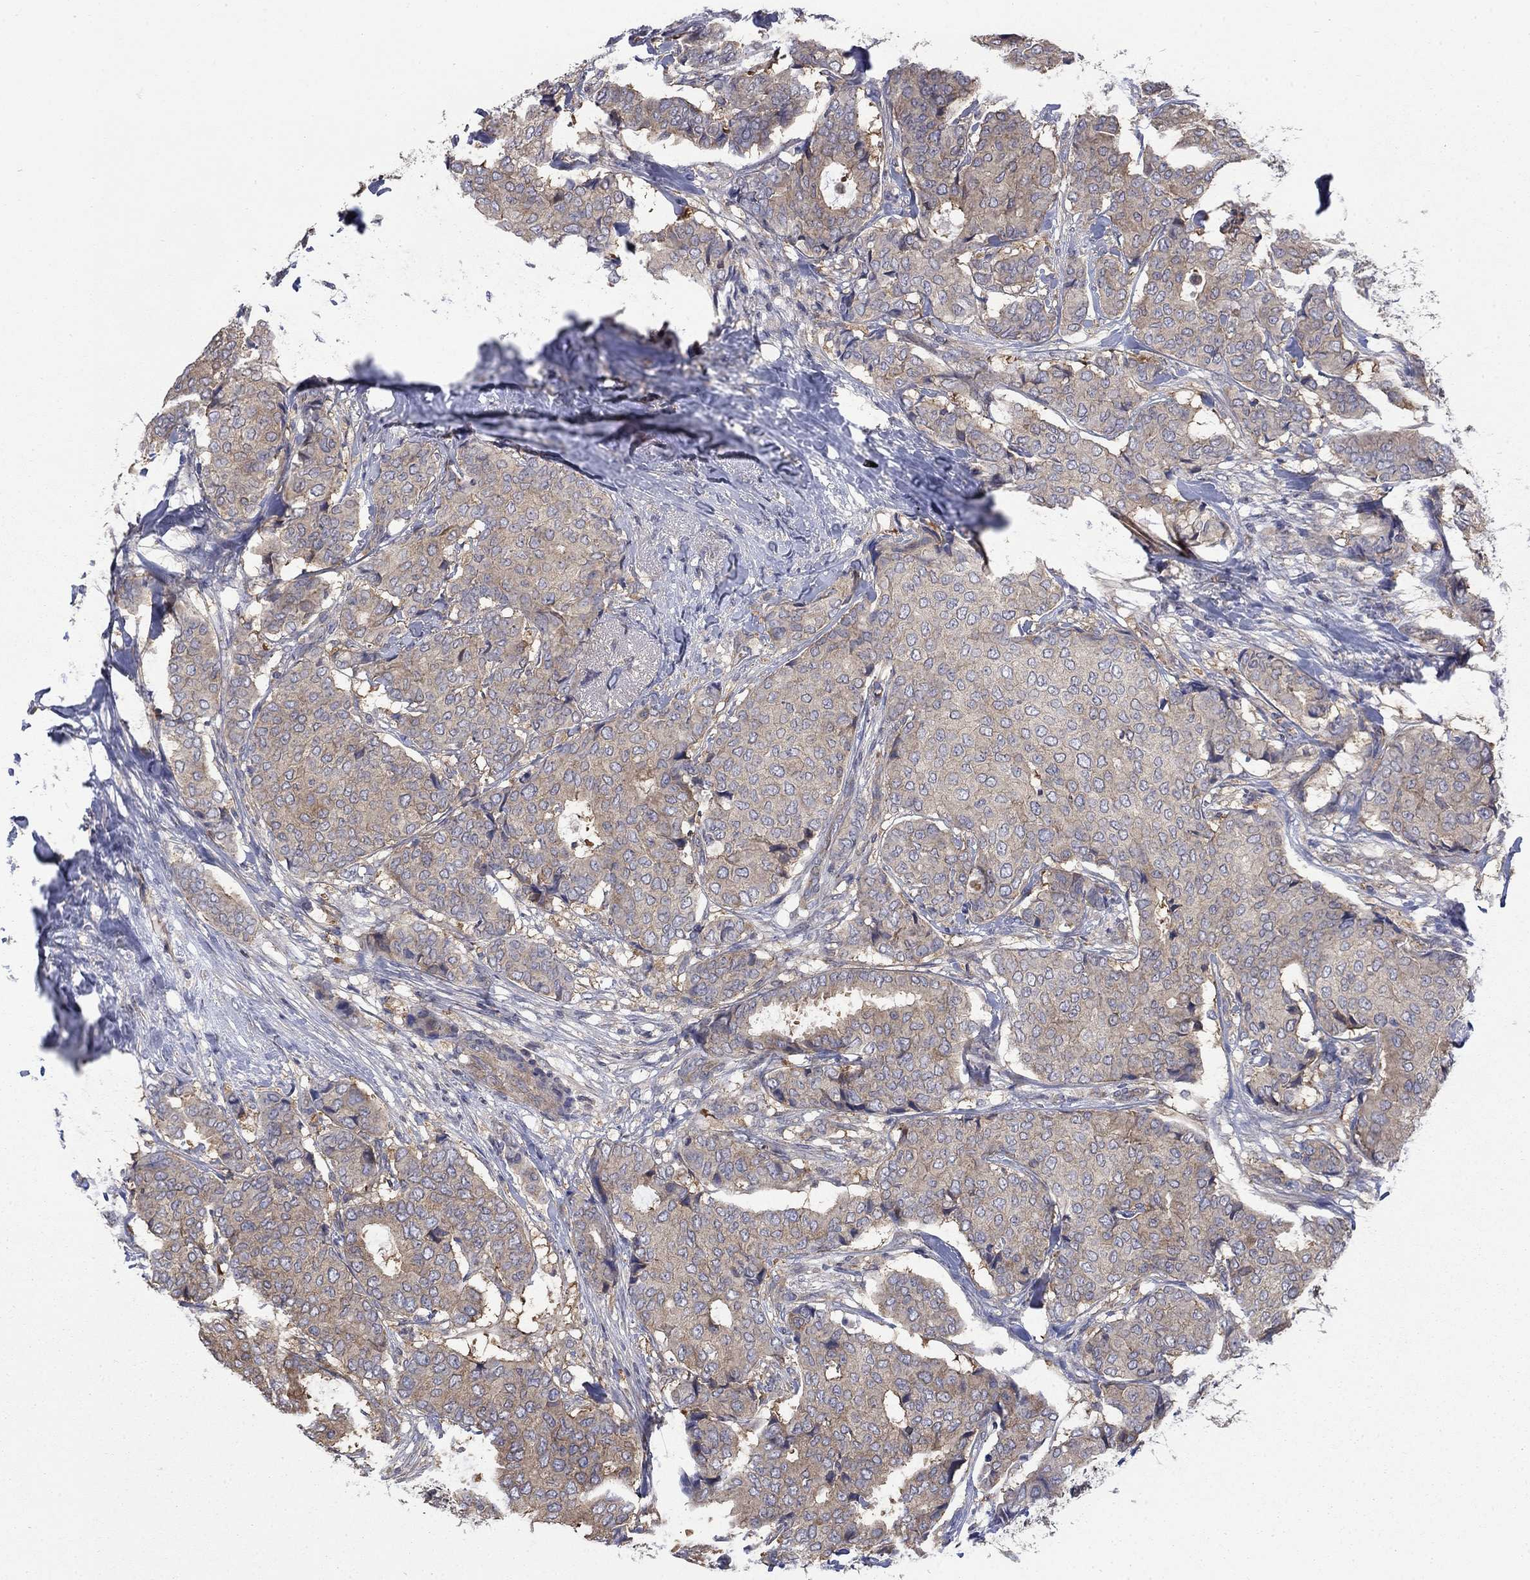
{"staining": {"intensity": "weak", "quantity": ">75%", "location": "cytoplasmic/membranous"}, "tissue": "breast cancer", "cell_type": "Tumor cells", "image_type": "cancer", "snomed": [{"axis": "morphology", "description": "Duct carcinoma"}, {"axis": "topography", "description": "Breast"}], "caption": "IHC image of neoplastic tissue: human breast cancer stained using immunohistochemistry reveals low levels of weak protein expression localized specifically in the cytoplasmic/membranous of tumor cells, appearing as a cytoplasmic/membranous brown color.", "gene": "PDZD2", "patient": {"sex": "female", "age": 75}}